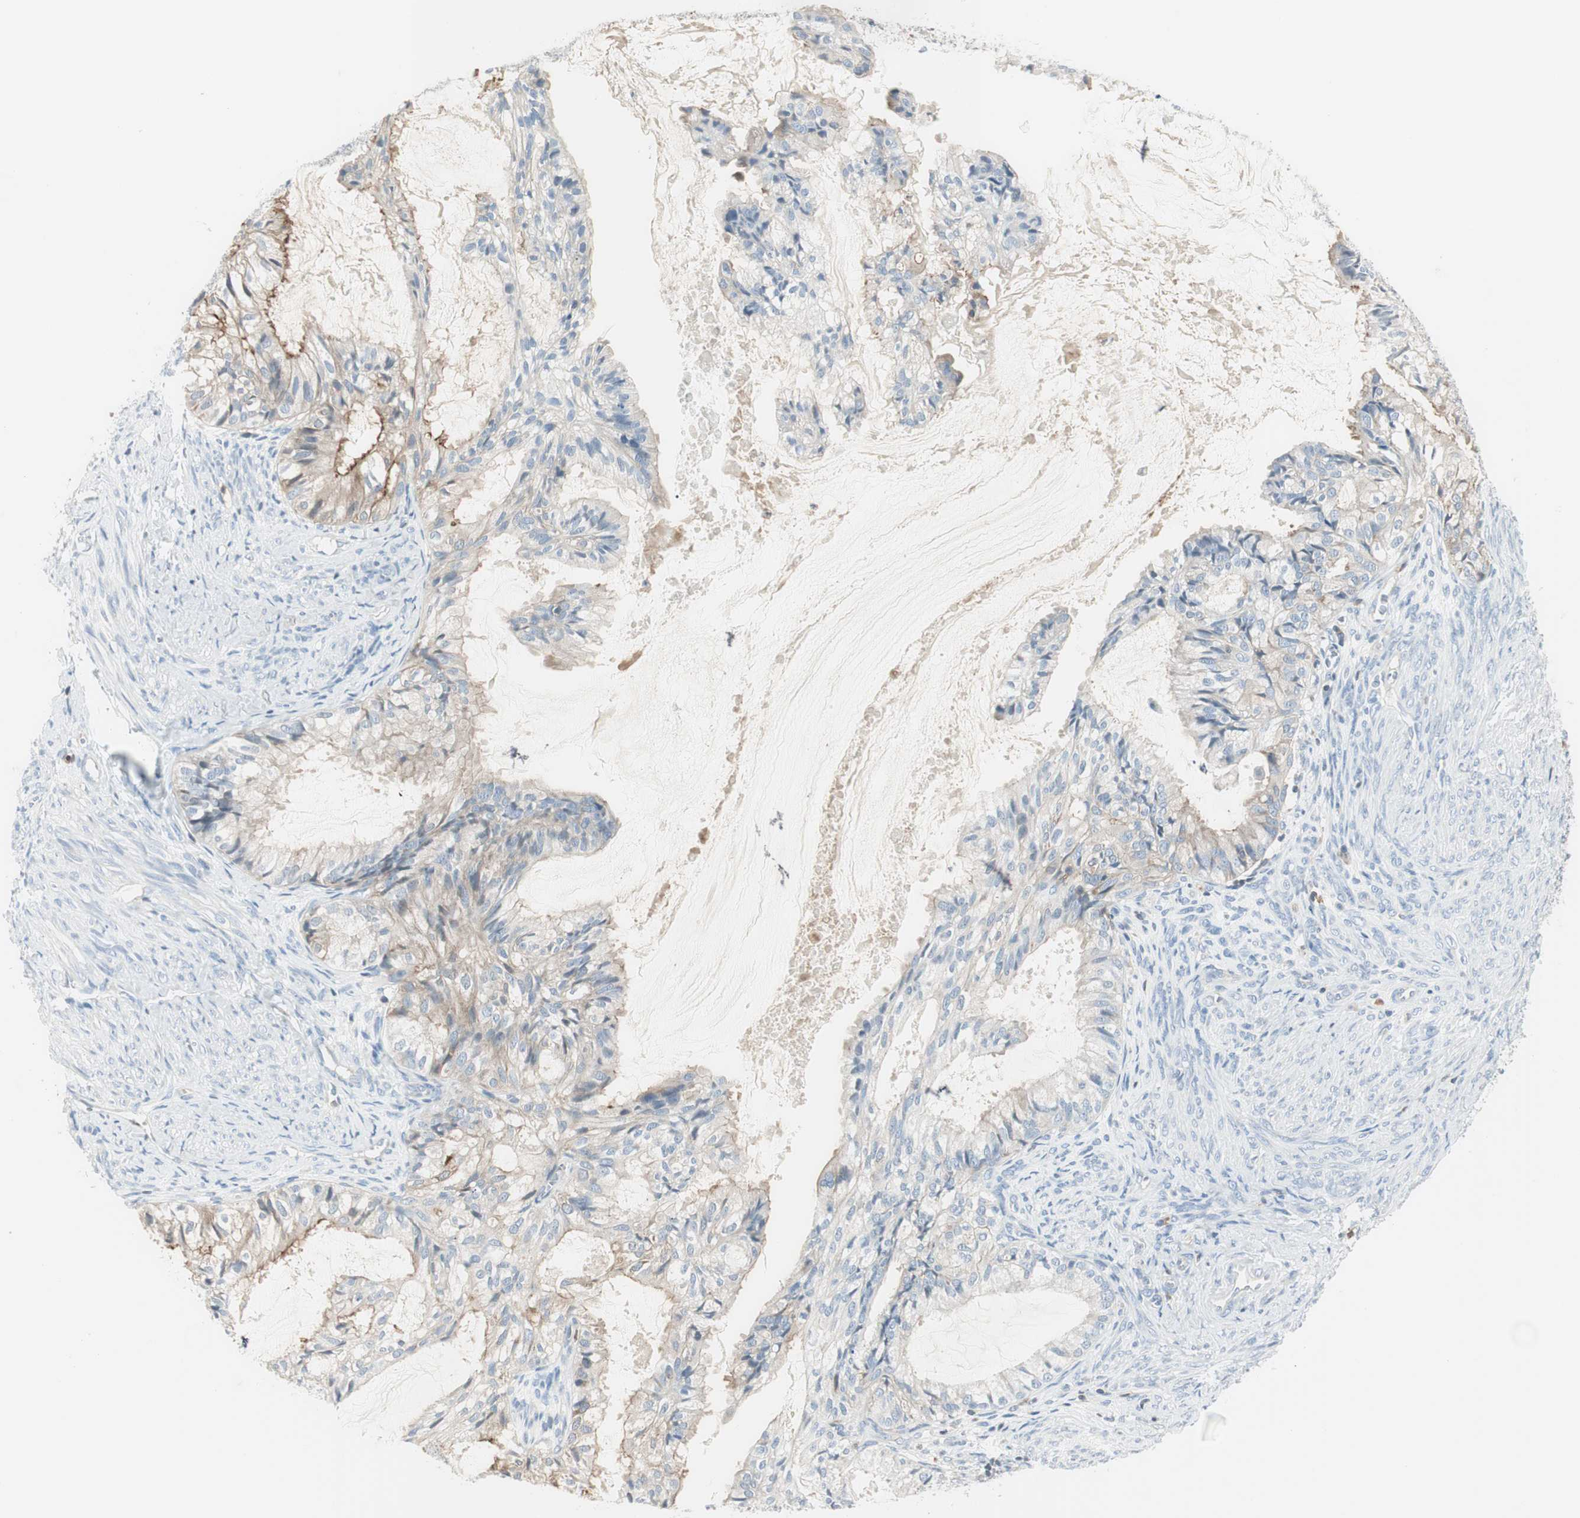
{"staining": {"intensity": "weak", "quantity": "25%-75%", "location": "cytoplasmic/membranous"}, "tissue": "cervical cancer", "cell_type": "Tumor cells", "image_type": "cancer", "snomed": [{"axis": "morphology", "description": "Normal tissue, NOS"}, {"axis": "morphology", "description": "Adenocarcinoma, NOS"}, {"axis": "topography", "description": "Cervix"}, {"axis": "topography", "description": "Endometrium"}], "caption": "This is a histology image of immunohistochemistry (IHC) staining of cervical cancer, which shows weak staining in the cytoplasmic/membranous of tumor cells.", "gene": "SLC9A3R1", "patient": {"sex": "female", "age": 86}}